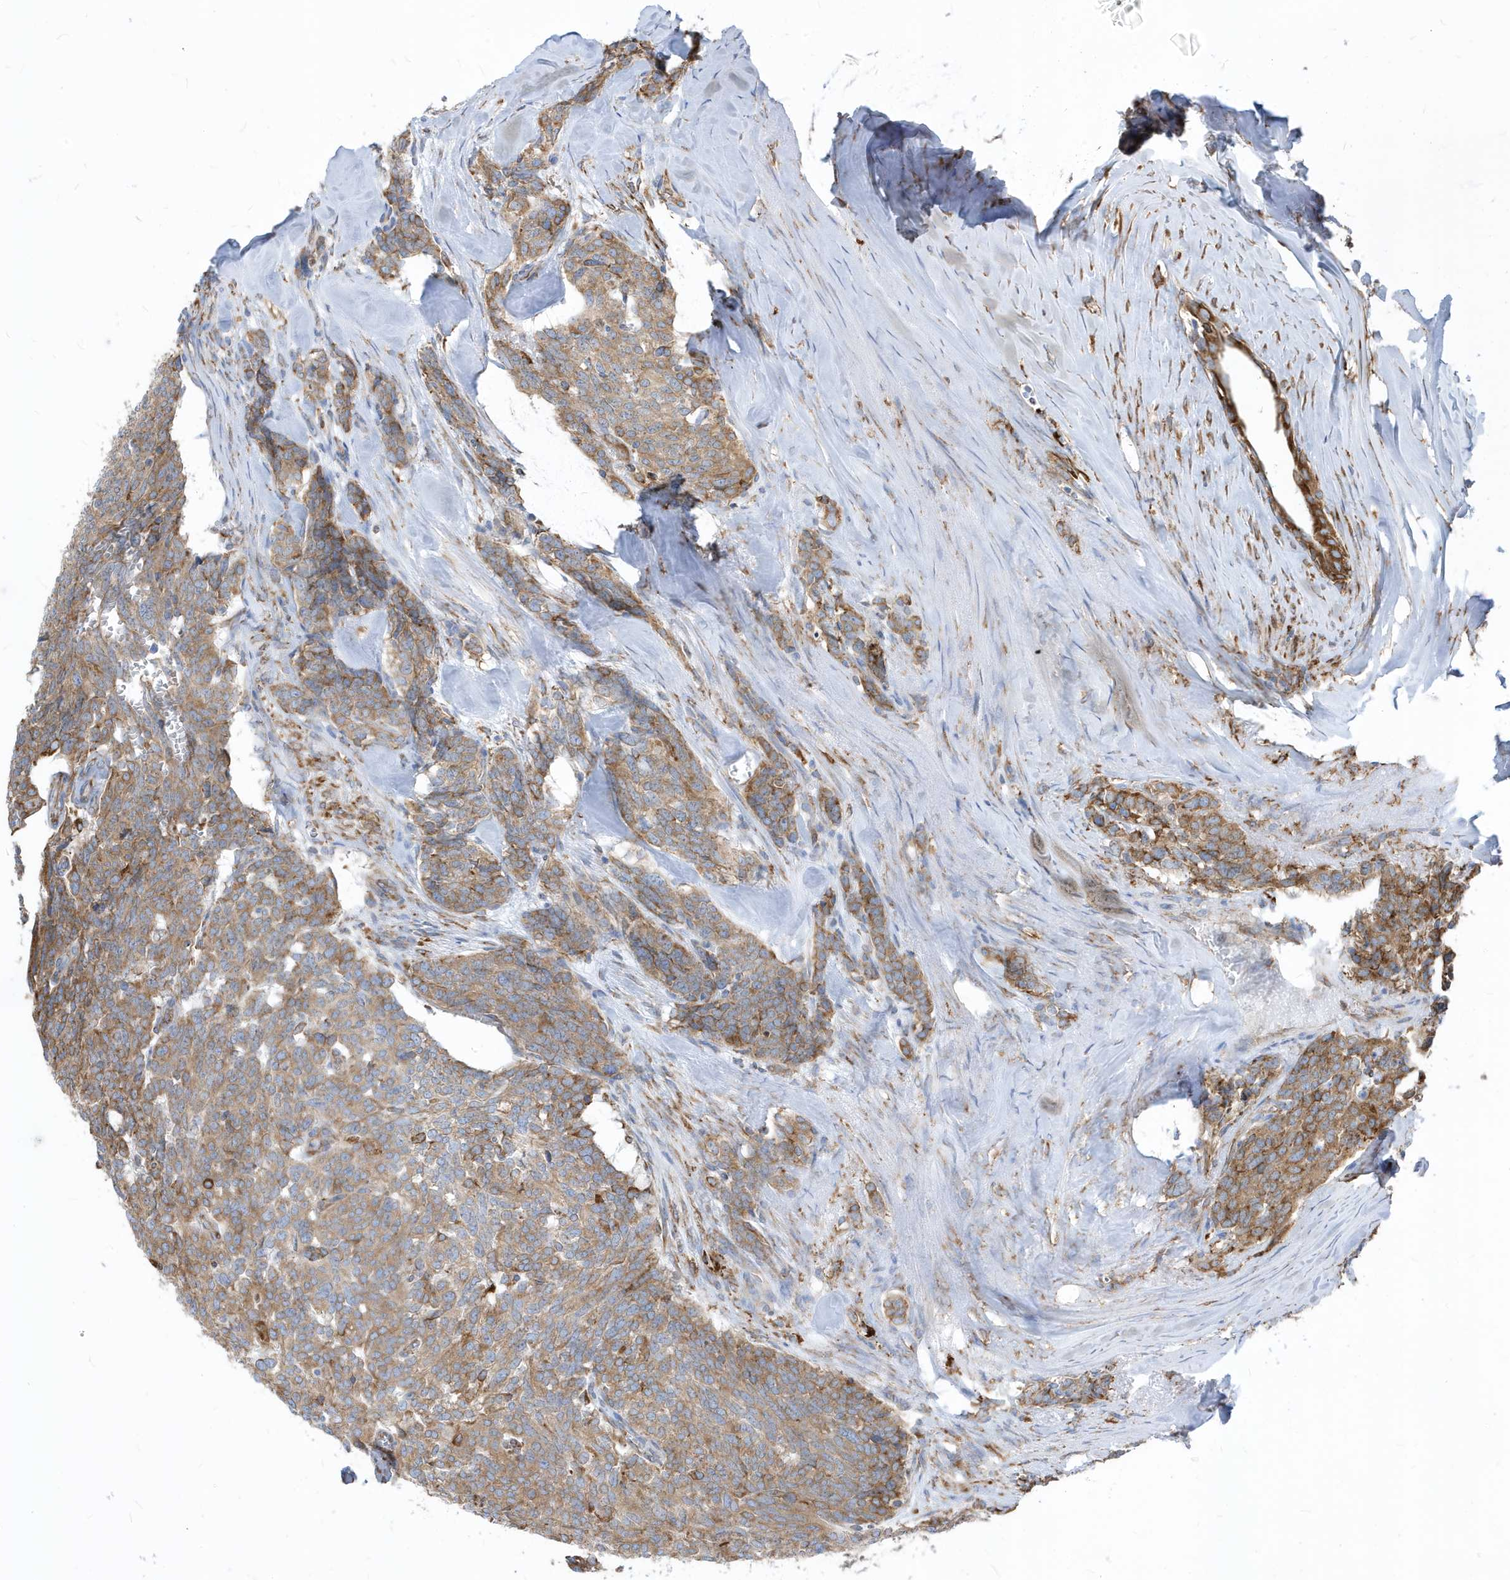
{"staining": {"intensity": "moderate", "quantity": ">75%", "location": "cytoplasmic/membranous"}, "tissue": "carcinoid", "cell_type": "Tumor cells", "image_type": "cancer", "snomed": [{"axis": "morphology", "description": "Carcinoid, malignant, NOS"}, {"axis": "topography", "description": "Lung"}], "caption": "DAB immunohistochemical staining of carcinoid (malignant) exhibits moderate cytoplasmic/membranous protein positivity in about >75% of tumor cells.", "gene": "PDIA6", "patient": {"sex": "female", "age": 46}}